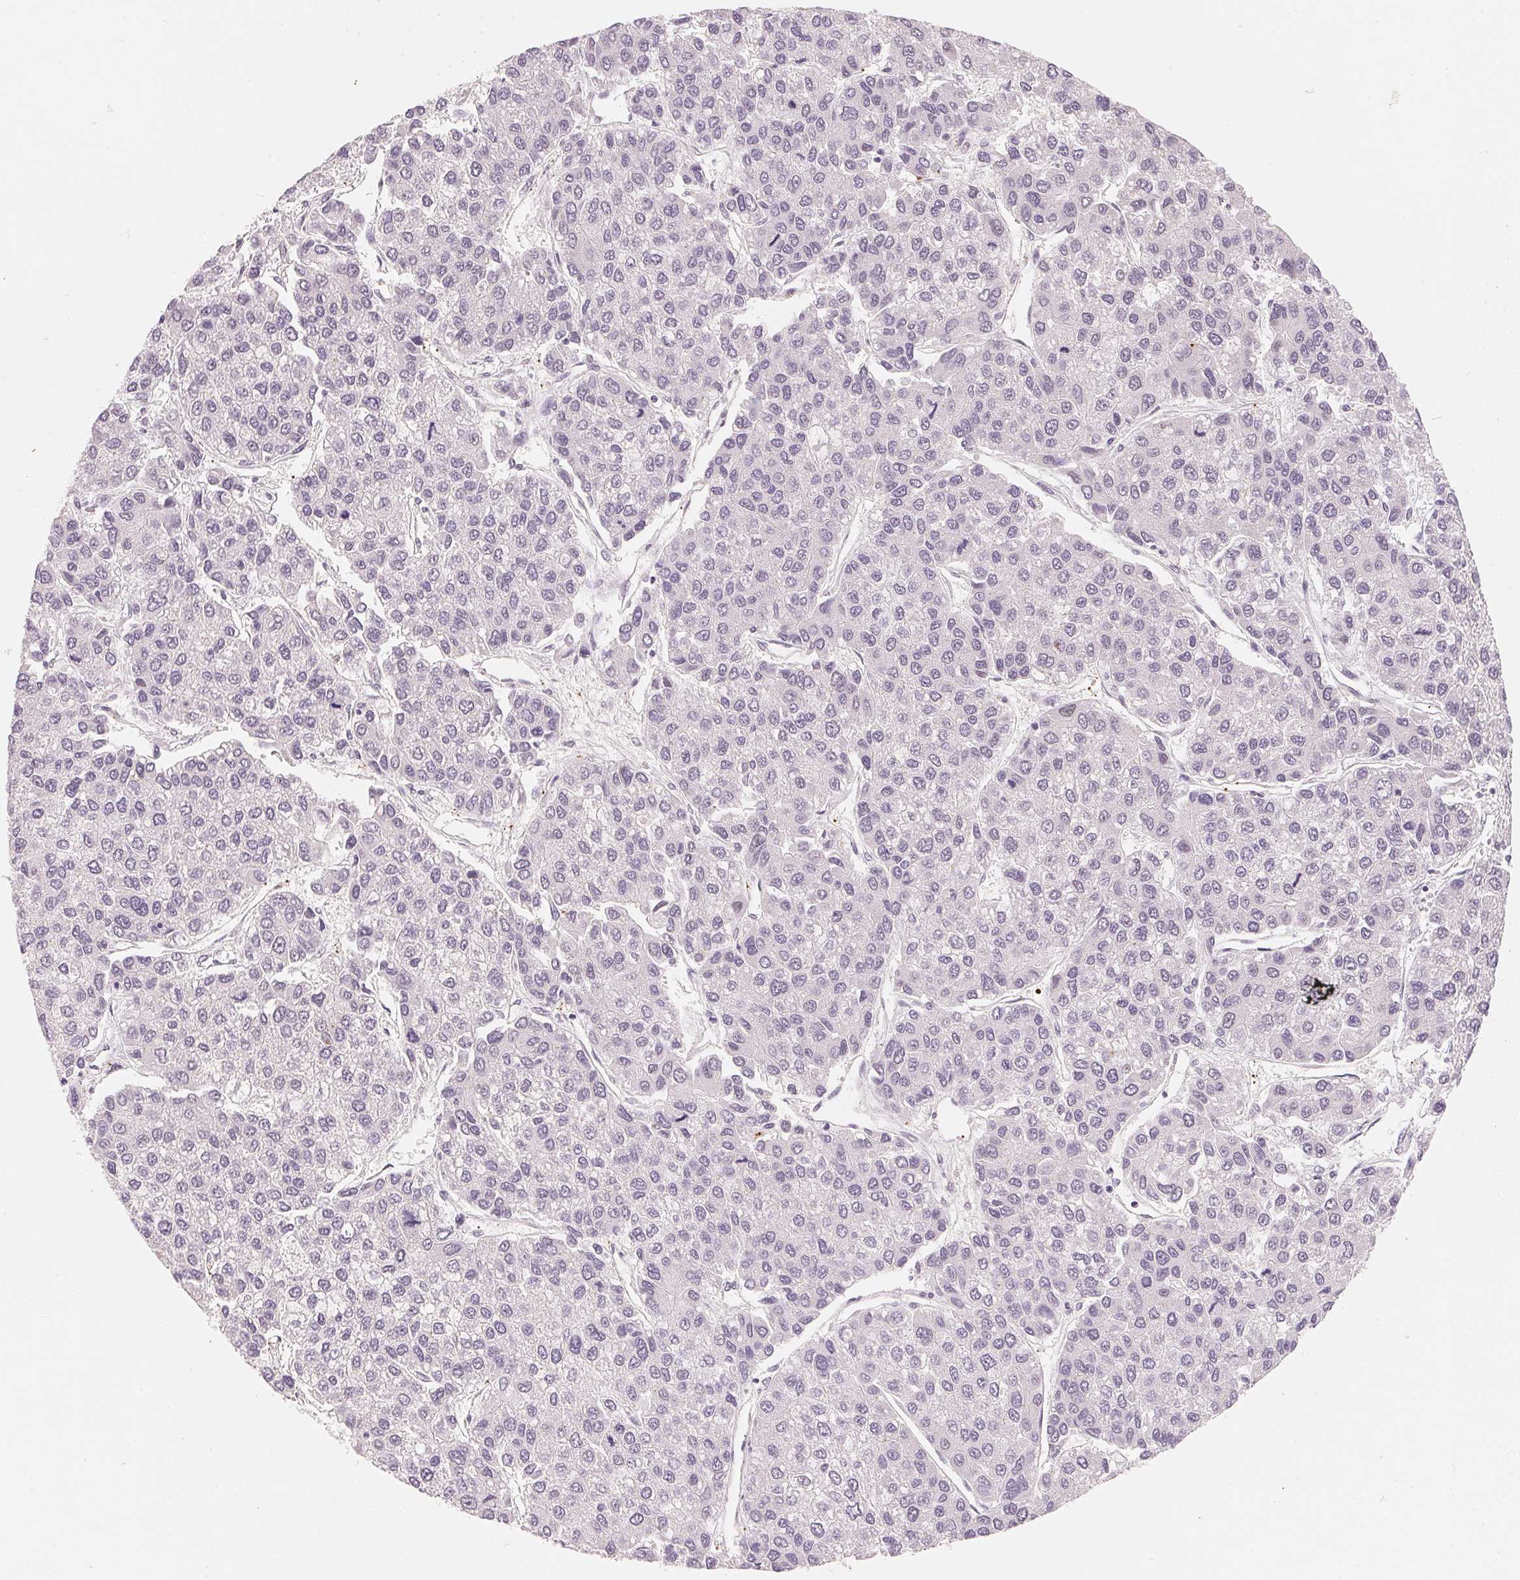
{"staining": {"intensity": "negative", "quantity": "none", "location": "none"}, "tissue": "liver cancer", "cell_type": "Tumor cells", "image_type": "cancer", "snomed": [{"axis": "morphology", "description": "Carcinoma, Hepatocellular, NOS"}, {"axis": "topography", "description": "Liver"}], "caption": "Immunohistochemistry (IHC) histopathology image of human liver cancer stained for a protein (brown), which demonstrates no staining in tumor cells. (Brightfield microscopy of DAB (3,3'-diaminobenzidine) immunohistochemistry at high magnification).", "gene": "ARHGAP22", "patient": {"sex": "female", "age": 66}}